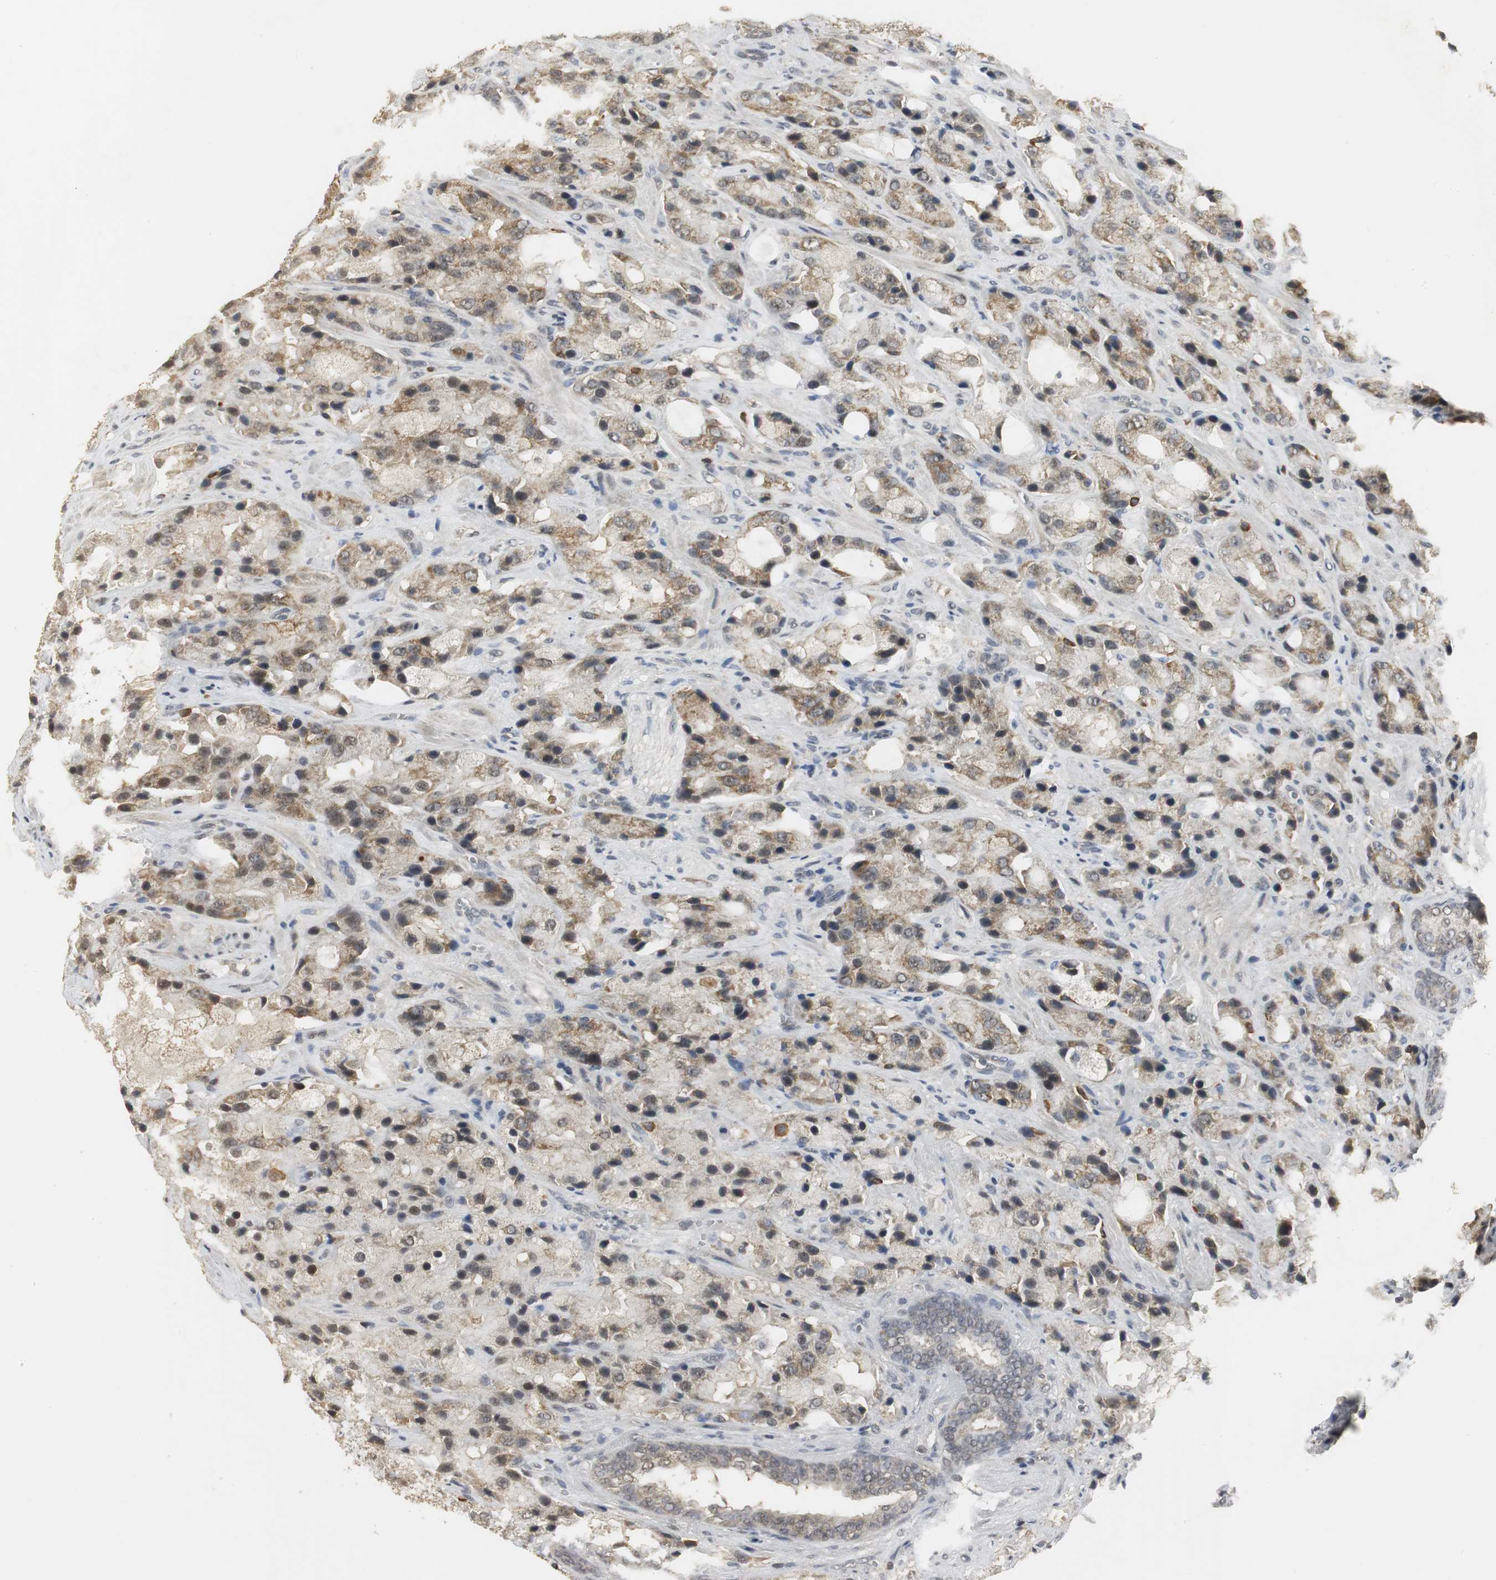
{"staining": {"intensity": "moderate", "quantity": ">75%", "location": "cytoplasmic/membranous"}, "tissue": "prostate cancer", "cell_type": "Tumor cells", "image_type": "cancer", "snomed": [{"axis": "morphology", "description": "Adenocarcinoma, High grade"}, {"axis": "topography", "description": "Prostate"}], "caption": "Human high-grade adenocarcinoma (prostate) stained for a protein (brown) demonstrates moderate cytoplasmic/membranous positive staining in approximately >75% of tumor cells.", "gene": "ELOA", "patient": {"sex": "male", "age": 70}}